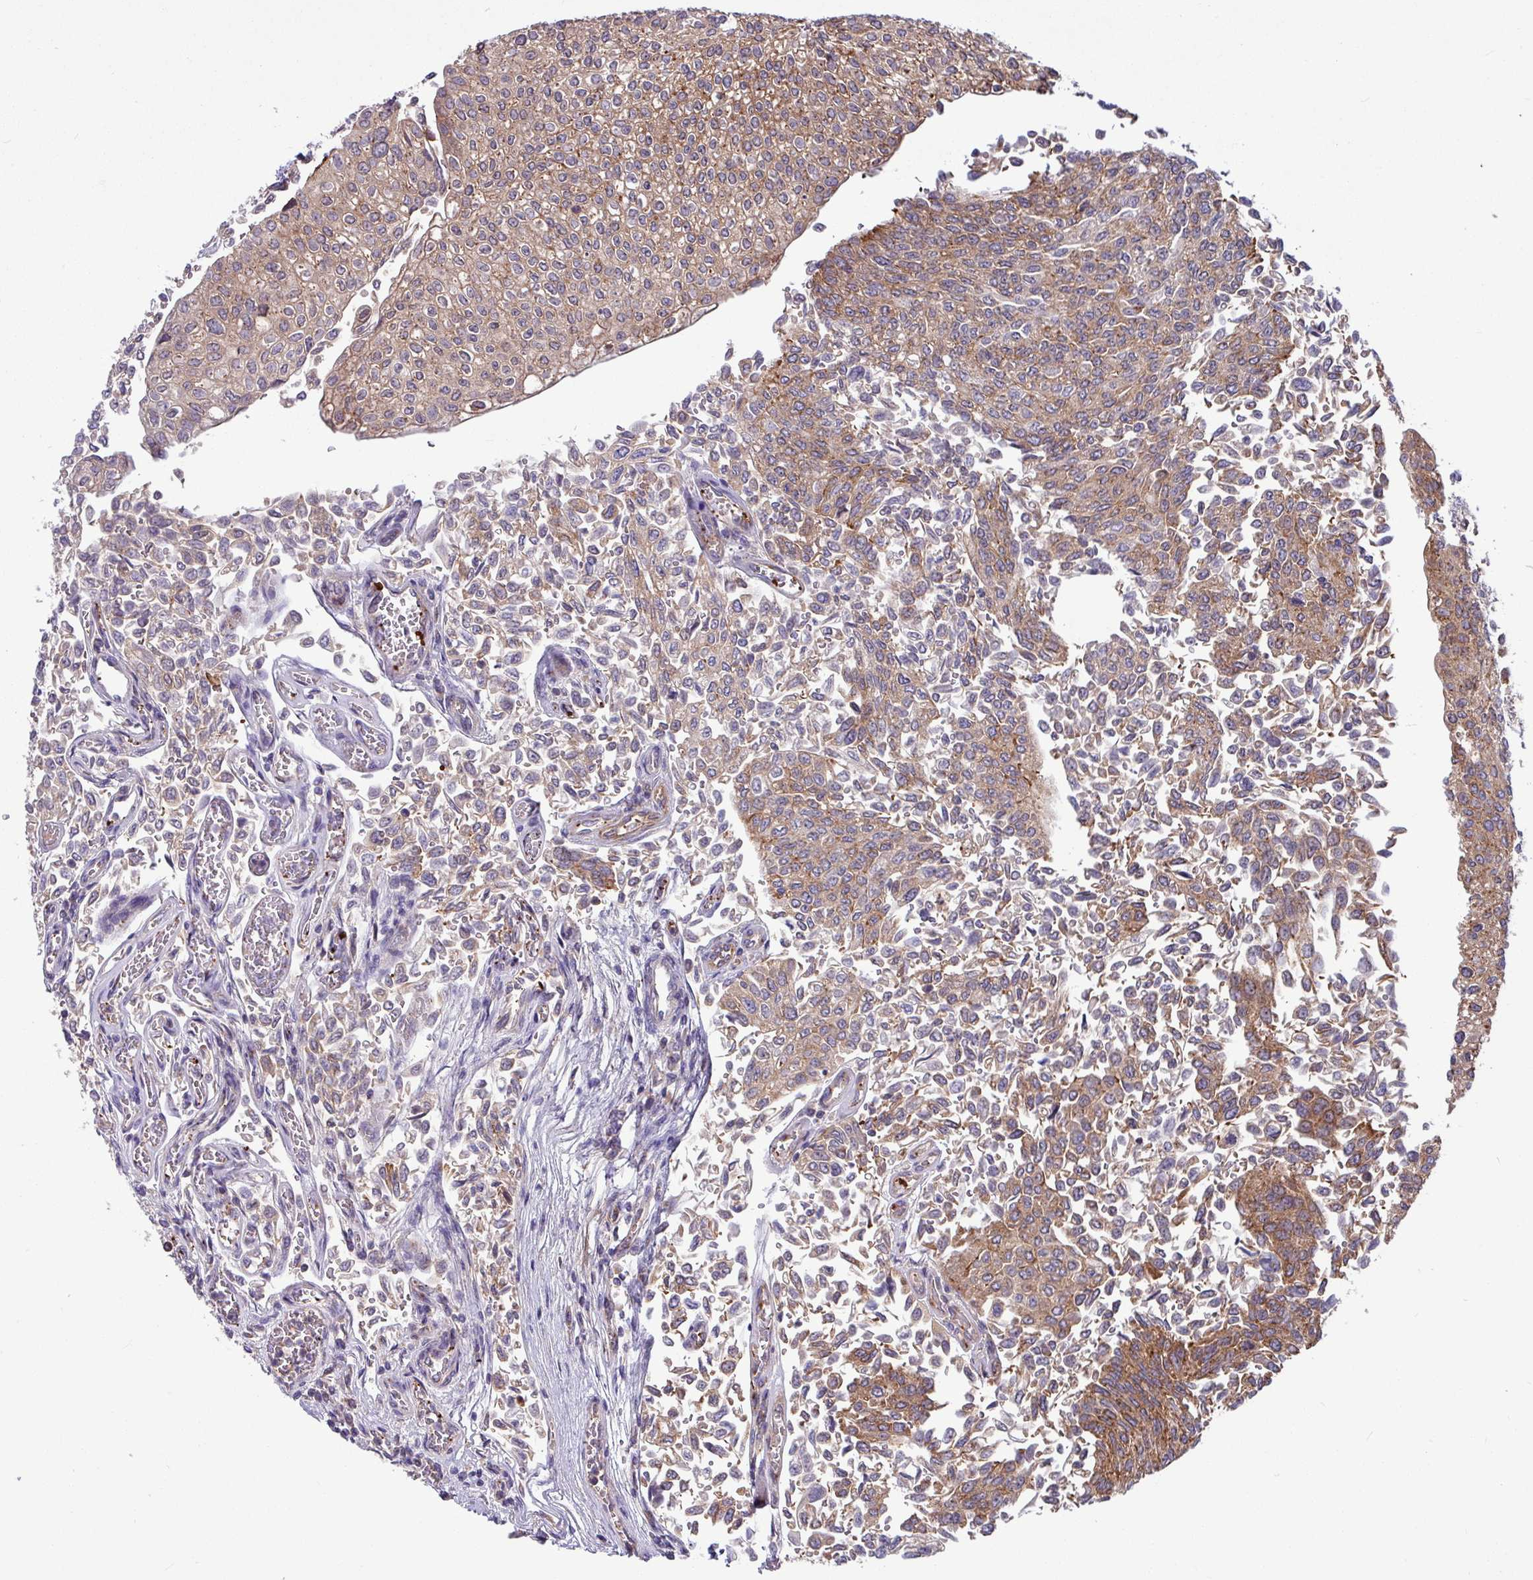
{"staining": {"intensity": "moderate", "quantity": ">75%", "location": "cytoplasmic/membranous"}, "tissue": "urothelial cancer", "cell_type": "Tumor cells", "image_type": "cancer", "snomed": [{"axis": "morphology", "description": "Urothelial carcinoma, NOS"}, {"axis": "topography", "description": "Urinary bladder"}], "caption": "Immunohistochemistry (IHC) histopathology image of transitional cell carcinoma stained for a protein (brown), which demonstrates medium levels of moderate cytoplasmic/membranous expression in approximately >75% of tumor cells.", "gene": "LSM12", "patient": {"sex": "male", "age": 59}}